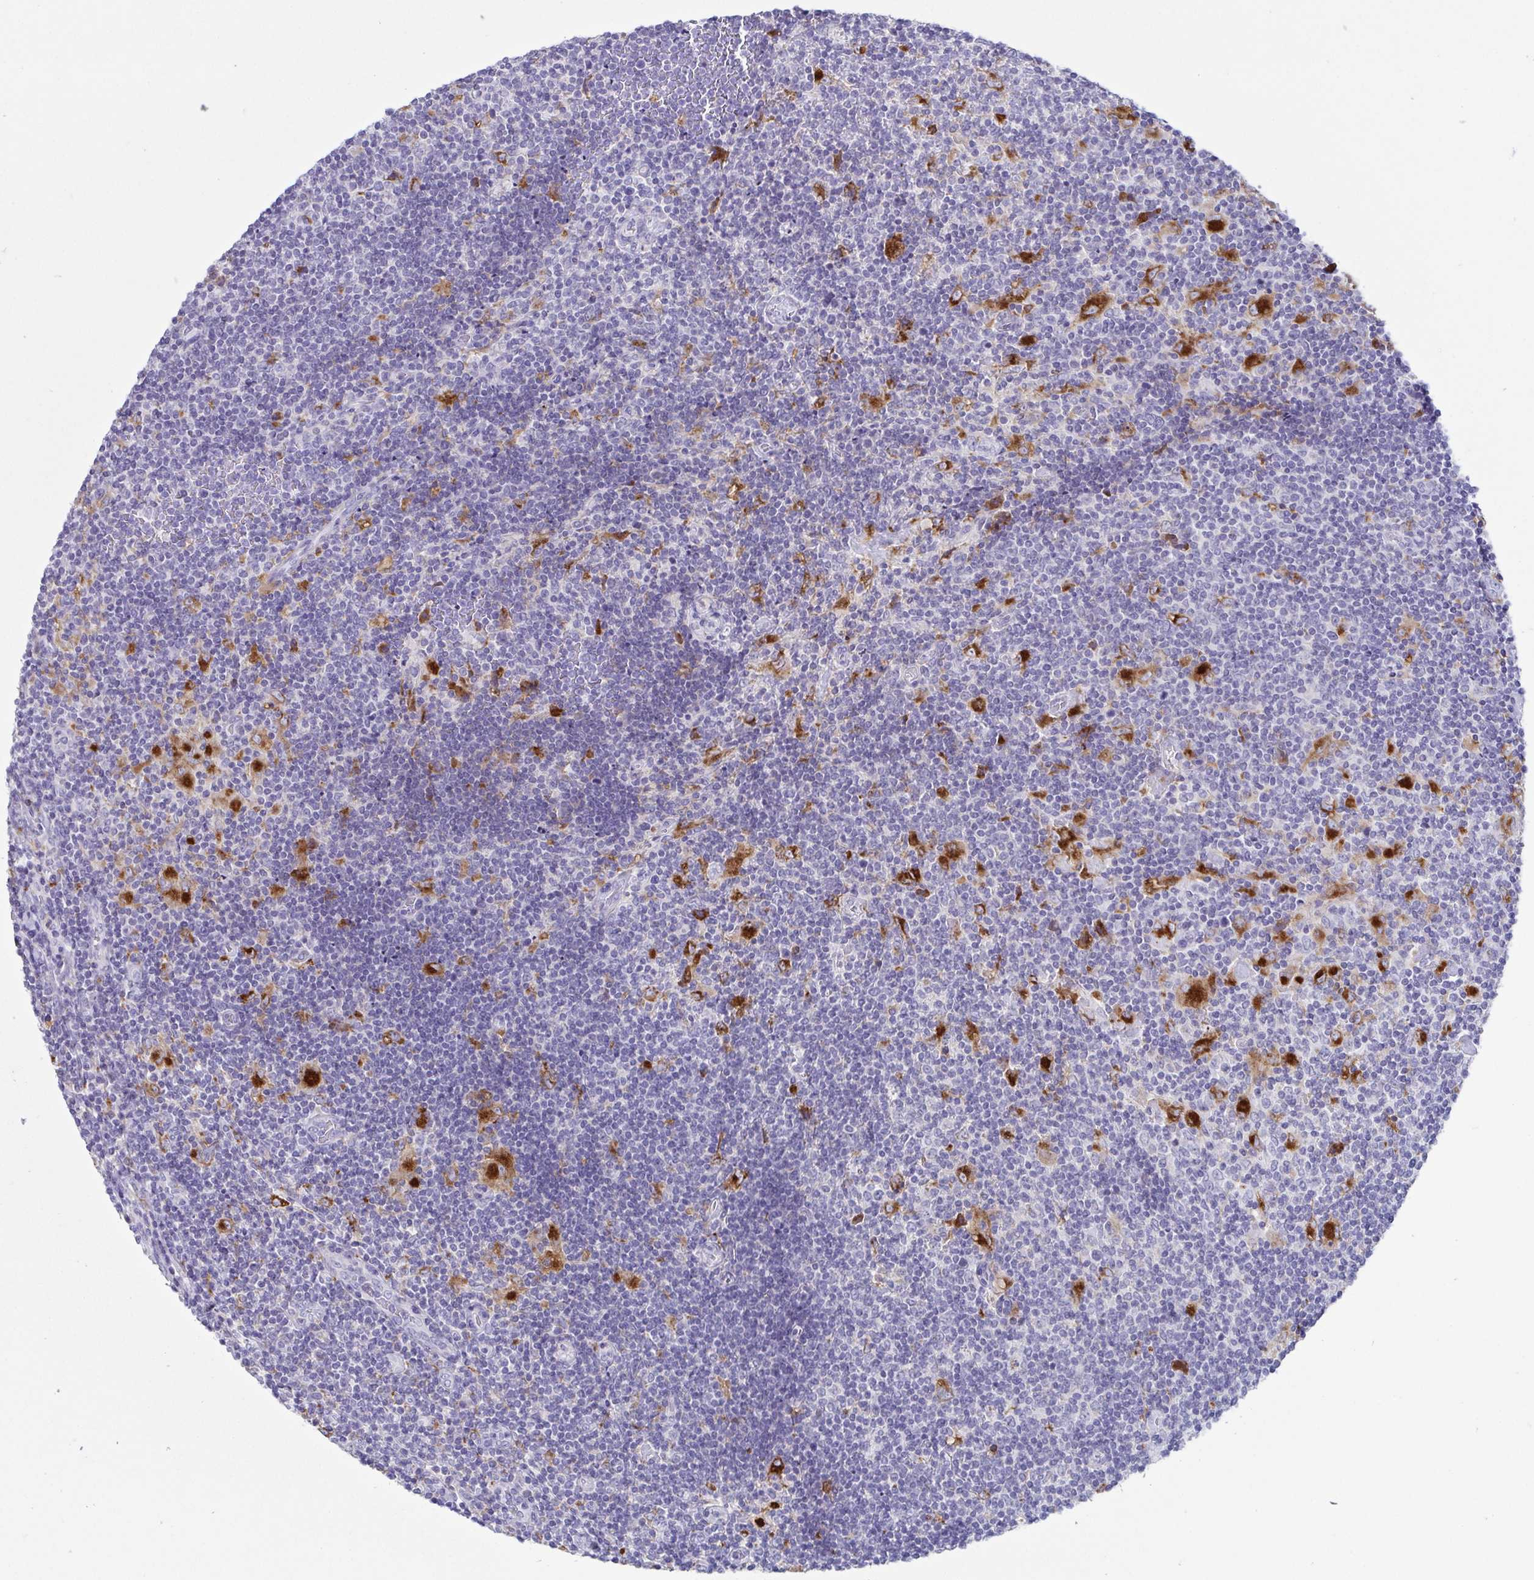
{"staining": {"intensity": "strong", "quantity": "25%-75%", "location": "cytoplasmic/membranous"}, "tissue": "lymphoma", "cell_type": "Tumor cells", "image_type": "cancer", "snomed": [{"axis": "morphology", "description": "Hodgkin's disease, NOS"}, {"axis": "topography", "description": "Lymph node"}], "caption": "Immunohistochemistry (IHC) micrograph of neoplastic tissue: human Hodgkin's disease stained using immunohistochemistry demonstrates high levels of strong protein expression localized specifically in the cytoplasmic/membranous of tumor cells, appearing as a cytoplasmic/membranous brown color.", "gene": "ATP6V1G2", "patient": {"sex": "male", "age": 40}}